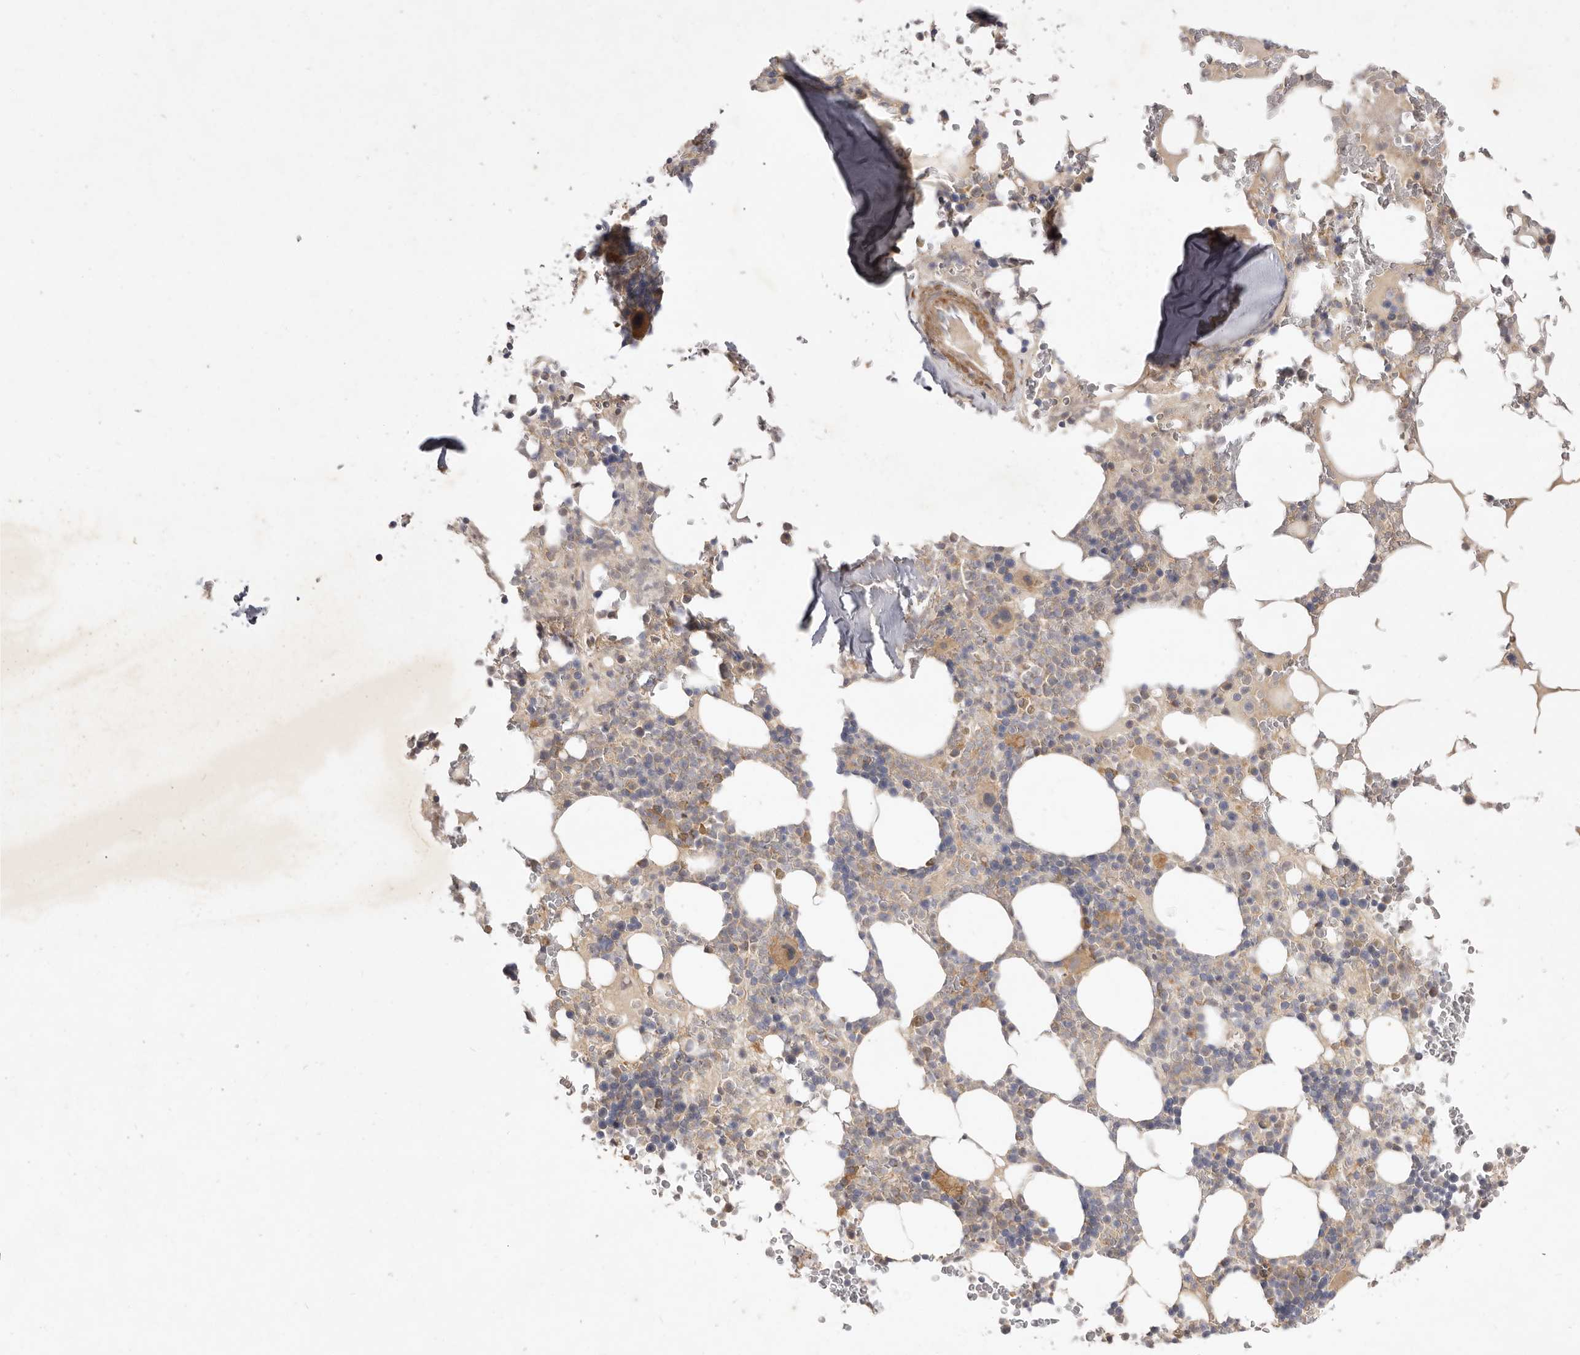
{"staining": {"intensity": "weak", "quantity": ">75%", "location": "cytoplasmic/membranous"}, "tissue": "bone marrow", "cell_type": "Hematopoietic cells", "image_type": "normal", "snomed": [{"axis": "morphology", "description": "Normal tissue, NOS"}, {"axis": "topography", "description": "Bone marrow"}], "caption": "This is a photomicrograph of immunohistochemistry (IHC) staining of unremarkable bone marrow, which shows weak expression in the cytoplasmic/membranous of hematopoietic cells.", "gene": "ADAMTS9", "patient": {"sex": "male", "age": 58}}